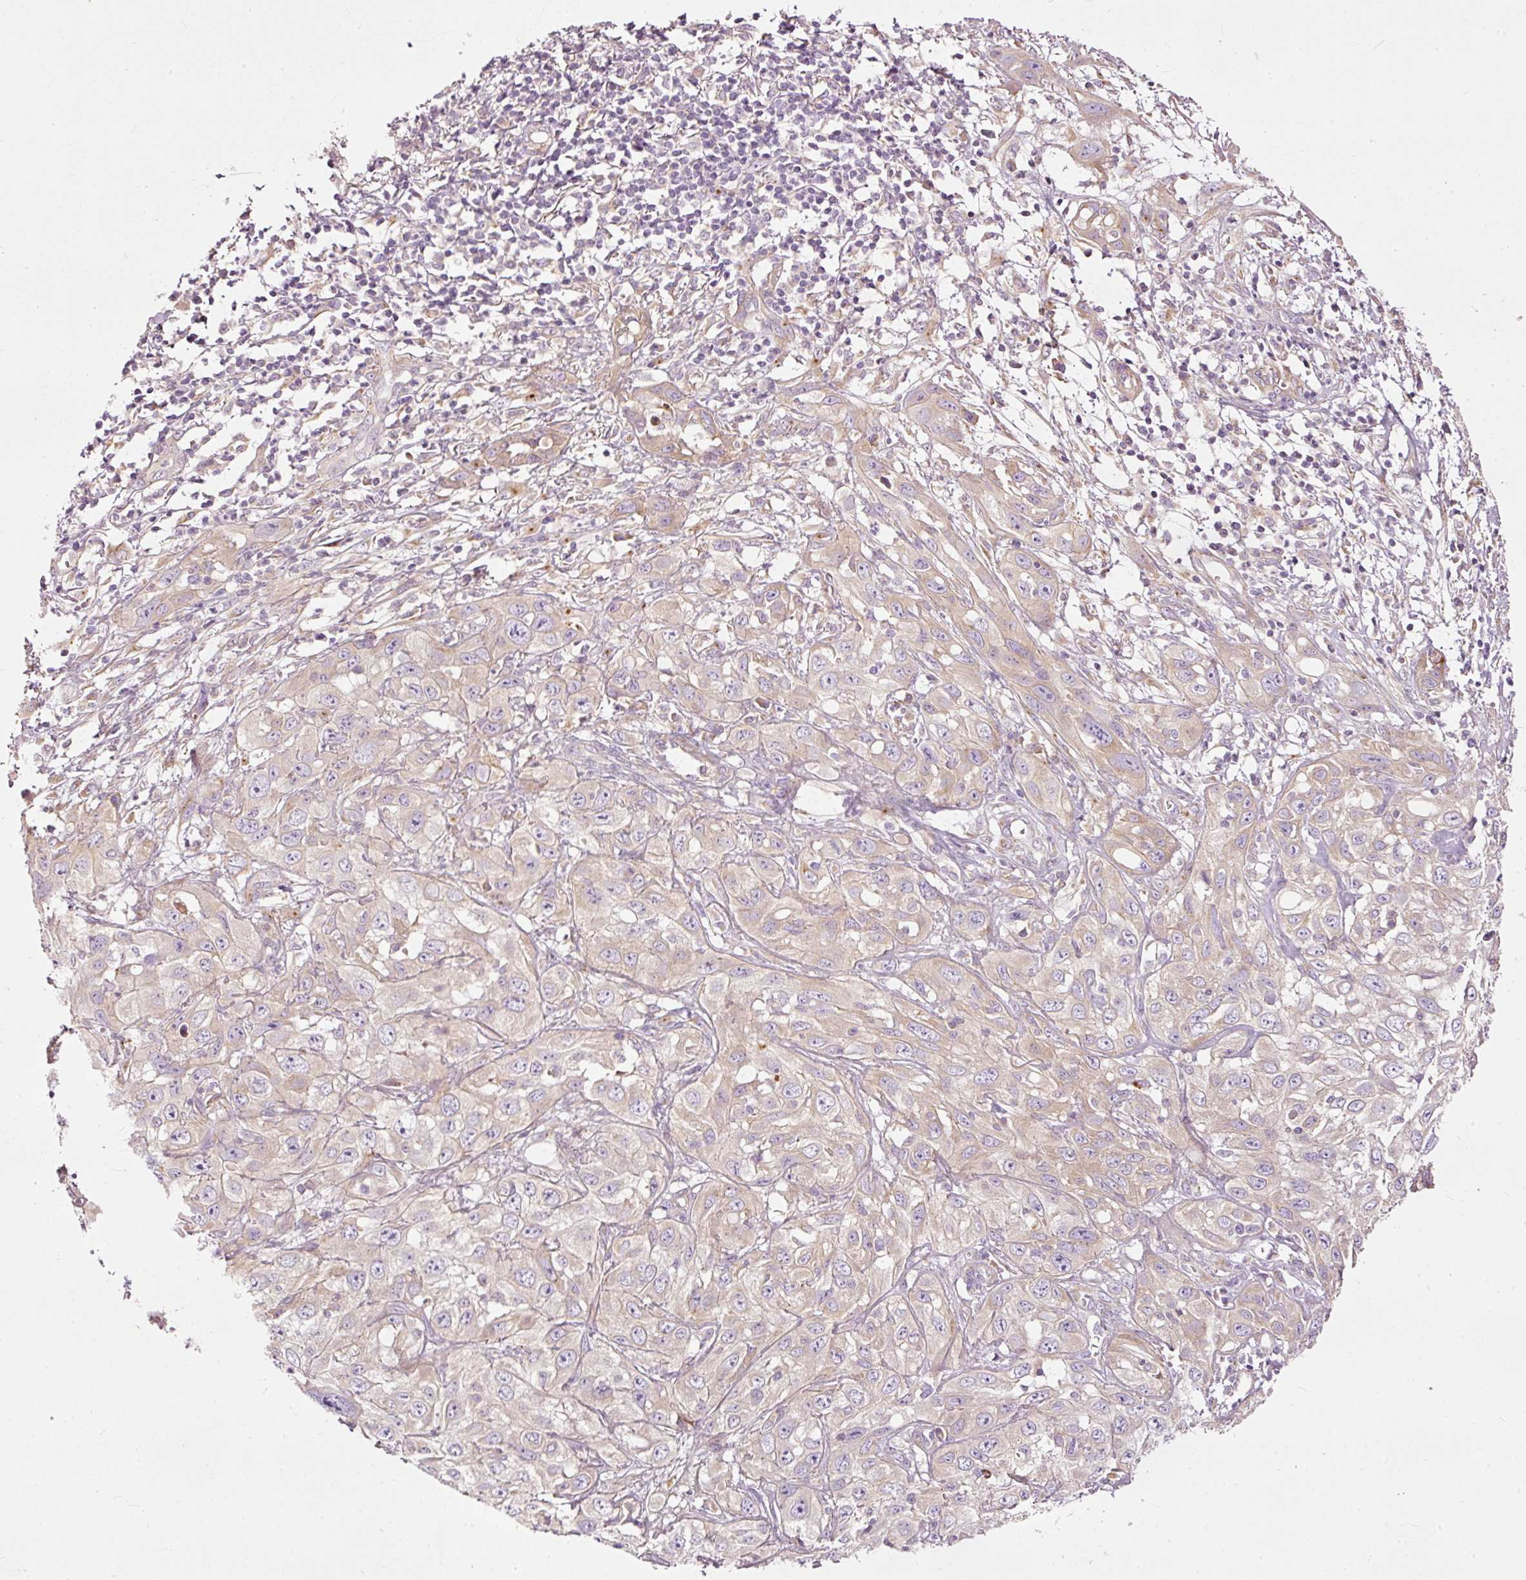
{"staining": {"intensity": "weak", "quantity": "<25%", "location": "cytoplasmic/membranous"}, "tissue": "skin cancer", "cell_type": "Tumor cells", "image_type": "cancer", "snomed": [{"axis": "morphology", "description": "Squamous cell carcinoma, NOS"}, {"axis": "topography", "description": "Skin"}, {"axis": "topography", "description": "Vulva"}], "caption": "IHC micrograph of skin cancer stained for a protein (brown), which exhibits no expression in tumor cells. Brightfield microscopy of IHC stained with DAB (brown) and hematoxylin (blue), captured at high magnification.", "gene": "PAQR9", "patient": {"sex": "female", "age": 71}}